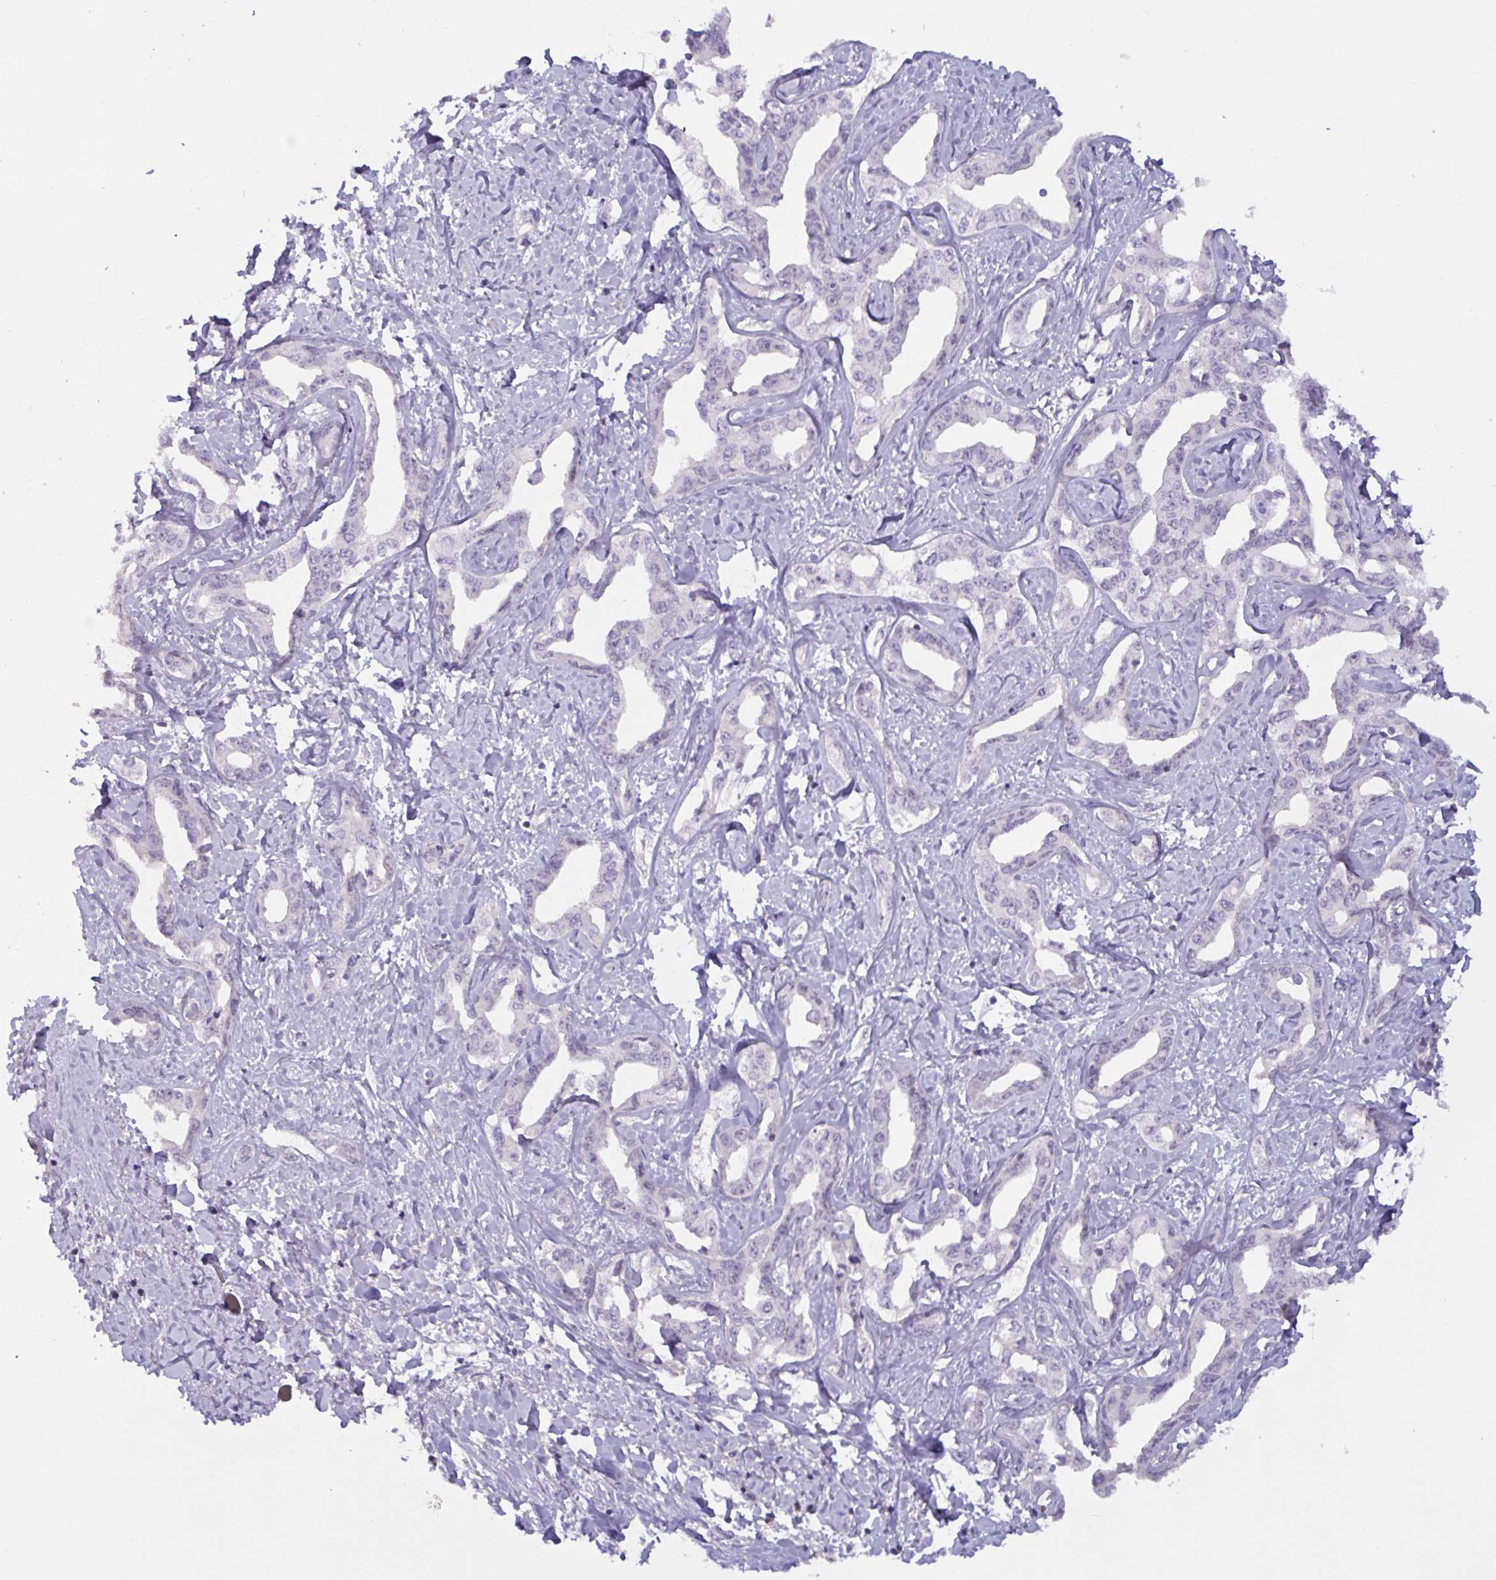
{"staining": {"intensity": "negative", "quantity": "none", "location": "none"}, "tissue": "liver cancer", "cell_type": "Tumor cells", "image_type": "cancer", "snomed": [{"axis": "morphology", "description": "Cholangiocarcinoma"}, {"axis": "topography", "description": "Liver"}], "caption": "A histopathology image of liver cancer stained for a protein displays no brown staining in tumor cells.", "gene": "RFPL4B", "patient": {"sex": "male", "age": 59}}